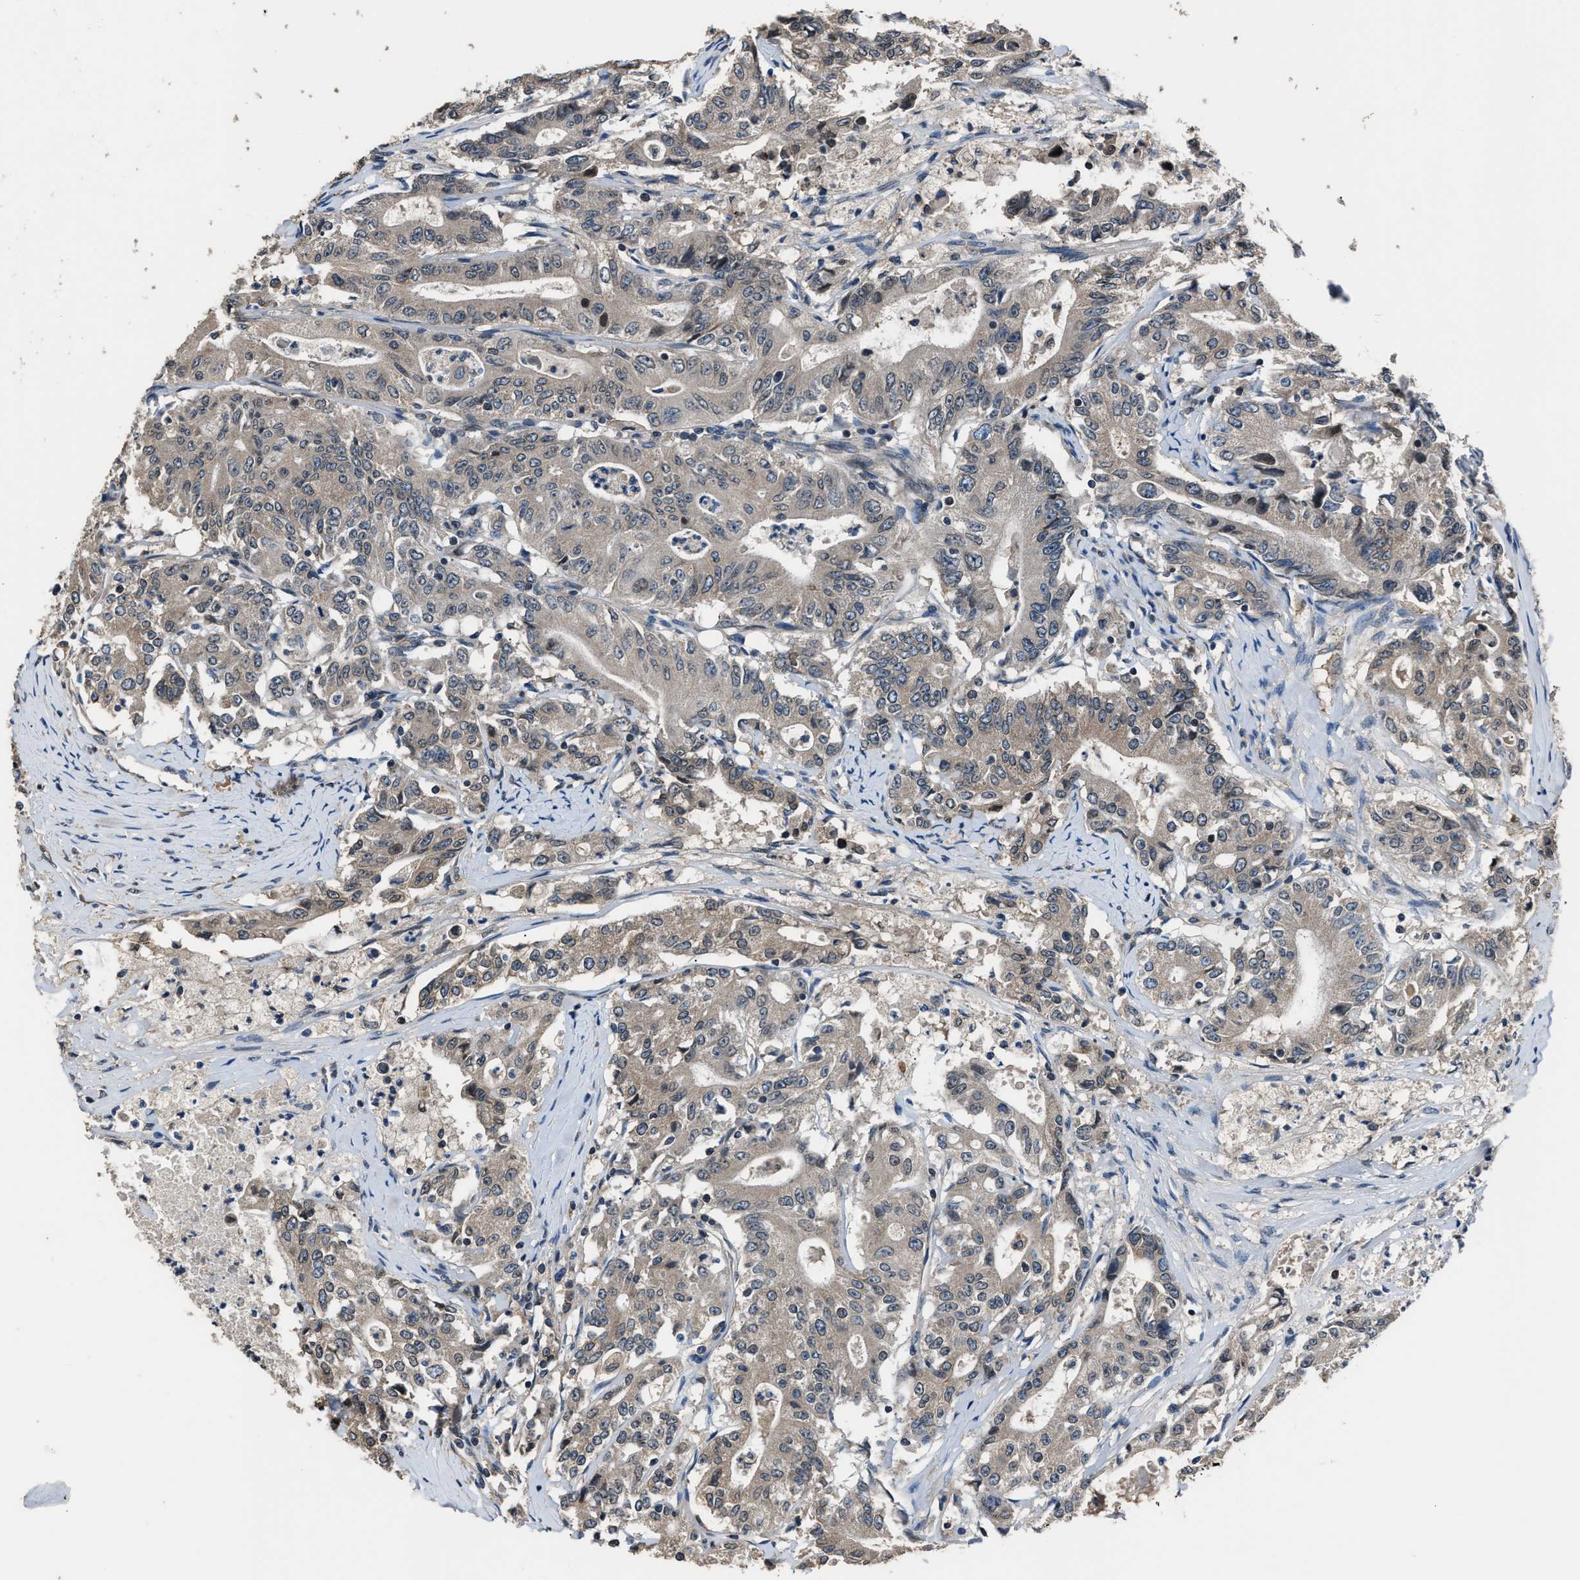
{"staining": {"intensity": "weak", "quantity": "25%-75%", "location": "cytoplasmic/membranous"}, "tissue": "colorectal cancer", "cell_type": "Tumor cells", "image_type": "cancer", "snomed": [{"axis": "morphology", "description": "Adenocarcinoma, NOS"}, {"axis": "topography", "description": "Colon"}], "caption": "Colorectal cancer (adenocarcinoma) tissue reveals weak cytoplasmic/membranous positivity in approximately 25%-75% of tumor cells, visualized by immunohistochemistry.", "gene": "TNRC18", "patient": {"sex": "female", "age": 77}}